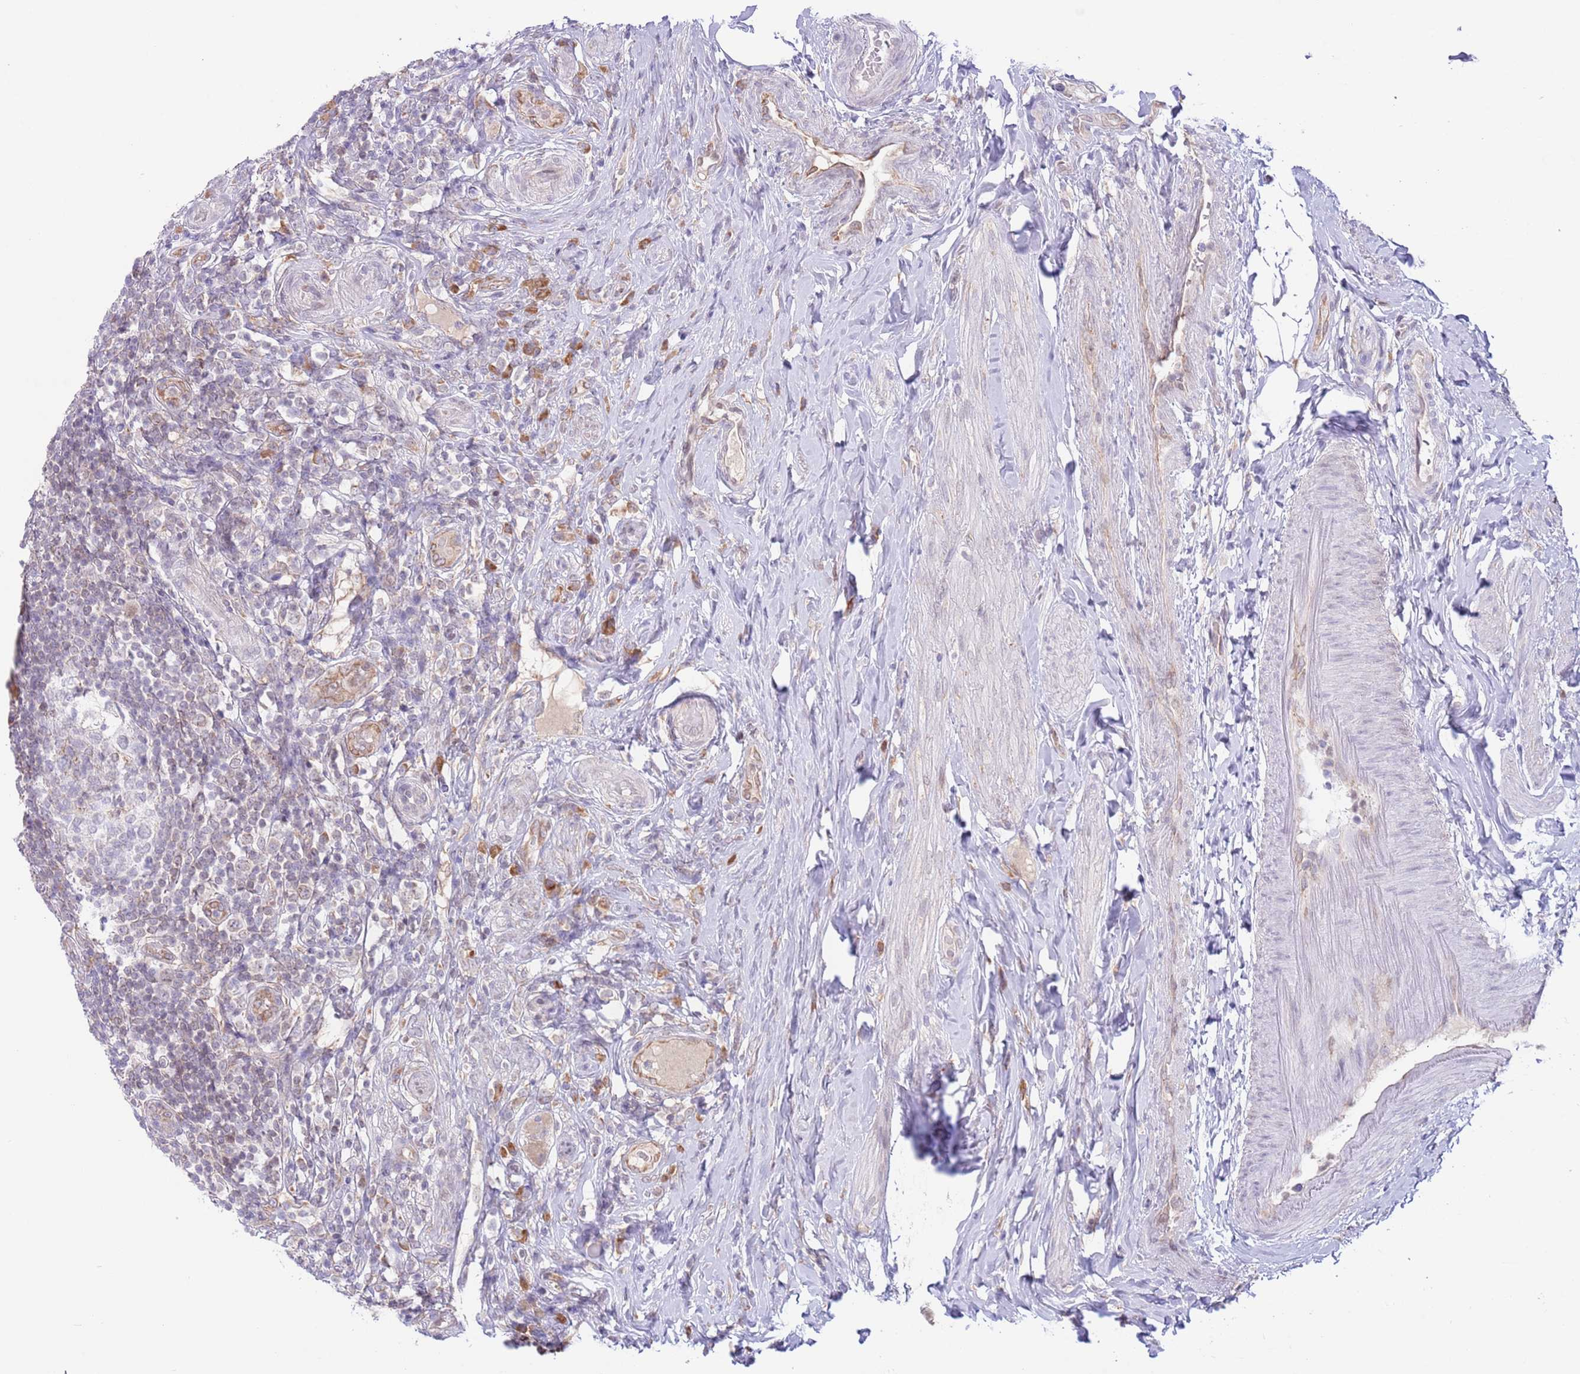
{"staining": {"intensity": "moderate", "quantity": "25%-75%", "location": "cytoplasmic/membranous,nuclear"}, "tissue": "appendix", "cell_type": "Glandular cells", "image_type": "normal", "snomed": [{"axis": "morphology", "description": "Normal tissue, NOS"}, {"axis": "topography", "description": "Appendix"}], "caption": "High-magnification brightfield microscopy of unremarkable appendix stained with DAB (3,3'-diaminobenzidine) (brown) and counterstained with hematoxylin (blue). glandular cells exhibit moderate cytoplasmic/membranous,nuclear expression is present in about25%-75% of cells. (Brightfield microscopy of DAB IHC at high magnification).", "gene": "EBPL", "patient": {"sex": "female", "age": 43}}